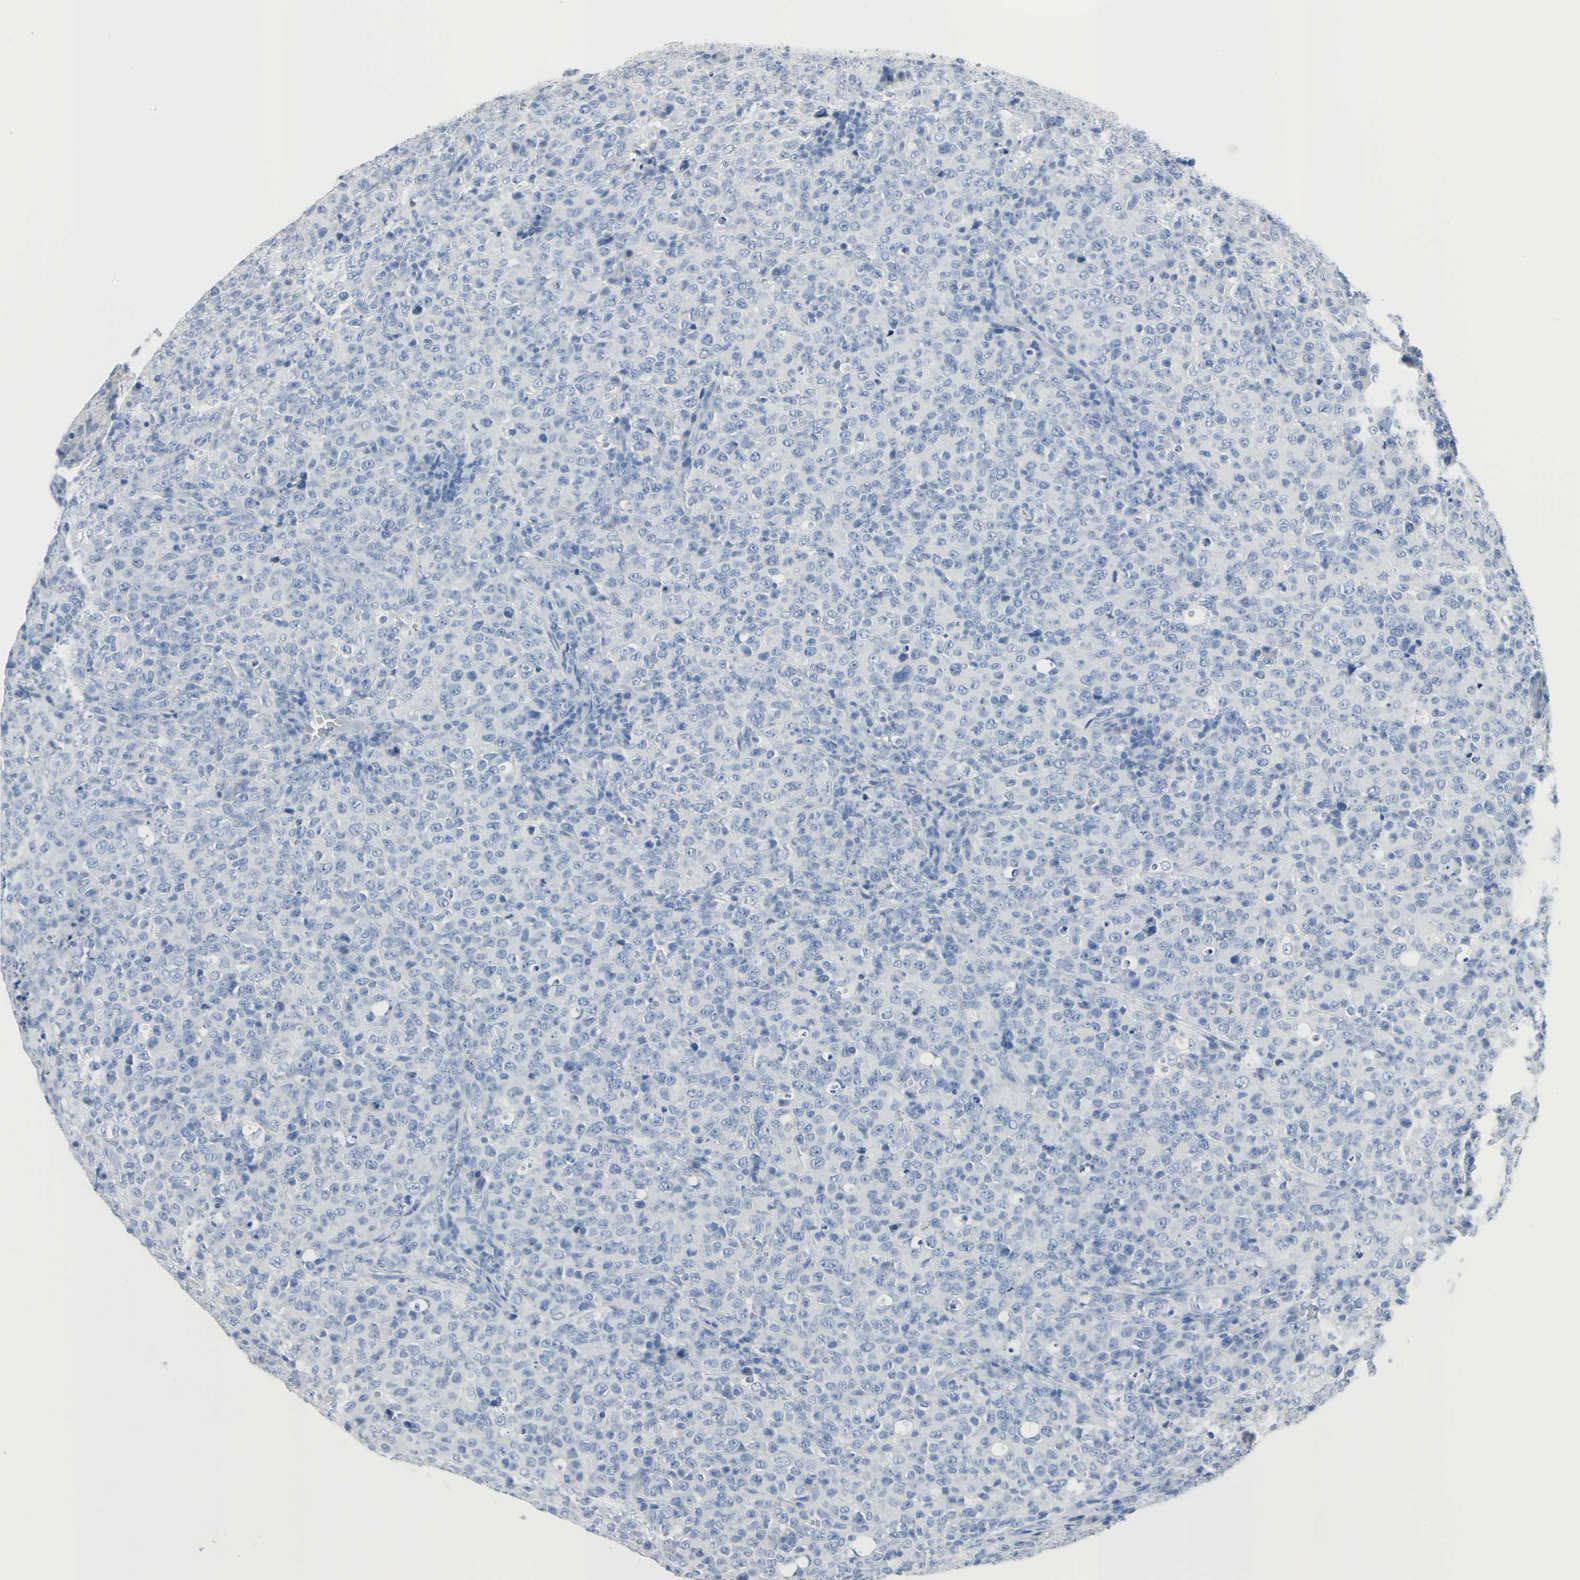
{"staining": {"intensity": "negative", "quantity": "none", "location": "none"}, "tissue": "lymphoma", "cell_type": "Tumor cells", "image_type": "cancer", "snomed": [{"axis": "morphology", "description": "Malignant lymphoma, non-Hodgkin's type, High grade"}, {"axis": "topography", "description": "Tonsil"}], "caption": "An IHC photomicrograph of lymphoma is shown. There is no staining in tumor cells of lymphoma.", "gene": "CA3", "patient": {"sex": "female", "age": 36}}